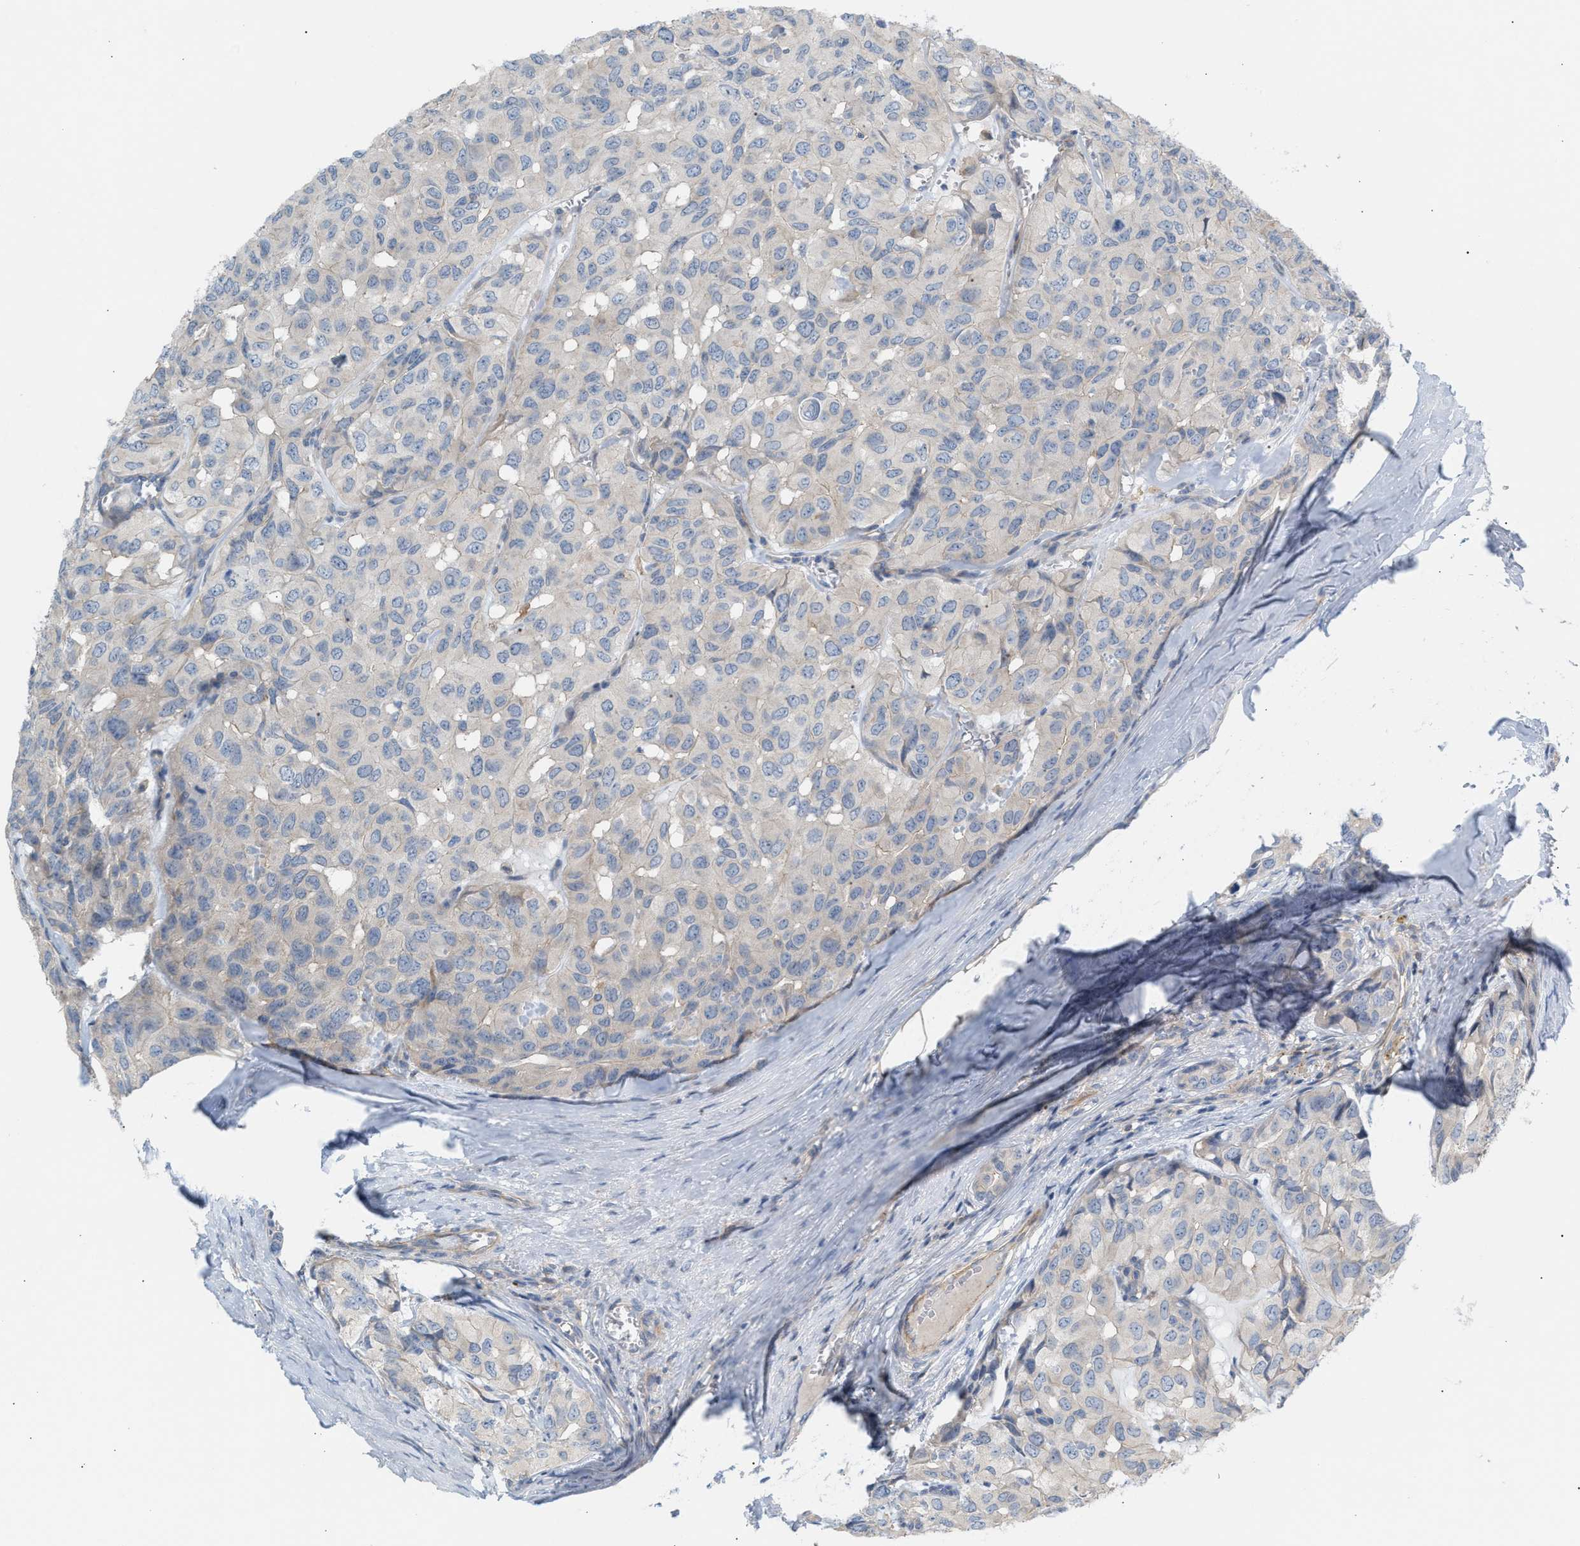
{"staining": {"intensity": "negative", "quantity": "none", "location": "none"}, "tissue": "head and neck cancer", "cell_type": "Tumor cells", "image_type": "cancer", "snomed": [{"axis": "morphology", "description": "Adenocarcinoma, NOS"}, {"axis": "topography", "description": "Salivary gland, NOS"}, {"axis": "topography", "description": "Head-Neck"}], "caption": "There is no significant positivity in tumor cells of head and neck adenocarcinoma. (Immunohistochemistry (ihc), brightfield microscopy, high magnification).", "gene": "LRCH1", "patient": {"sex": "female", "age": 76}}